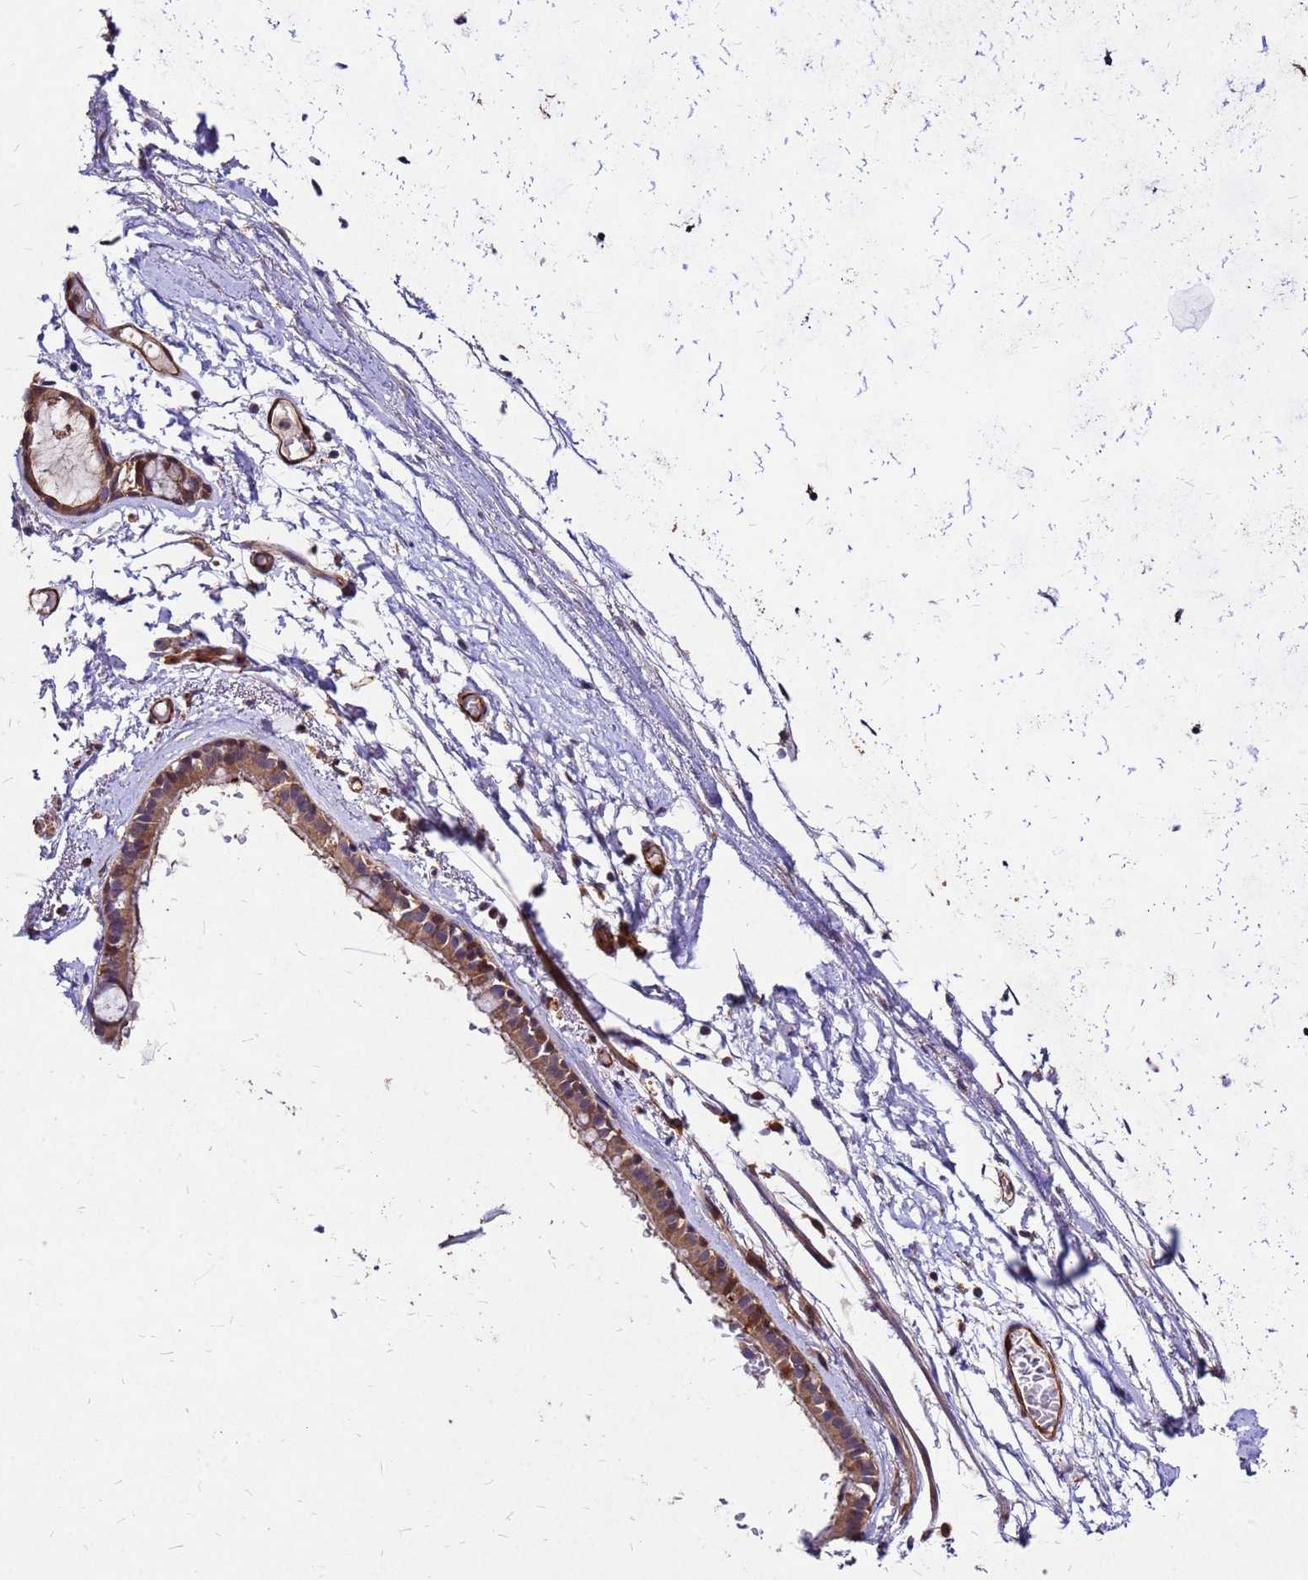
{"staining": {"intensity": "moderate", "quantity": ">75%", "location": "cytoplasmic/membranous"}, "tissue": "bronchus", "cell_type": "Respiratory epithelial cells", "image_type": "normal", "snomed": [{"axis": "morphology", "description": "Normal tissue, NOS"}, {"axis": "topography", "description": "Cartilage tissue"}], "caption": "Bronchus stained for a protein (brown) shows moderate cytoplasmic/membranous positive staining in about >75% of respiratory epithelial cells.", "gene": "DUSP23", "patient": {"sex": "male", "age": 63}}